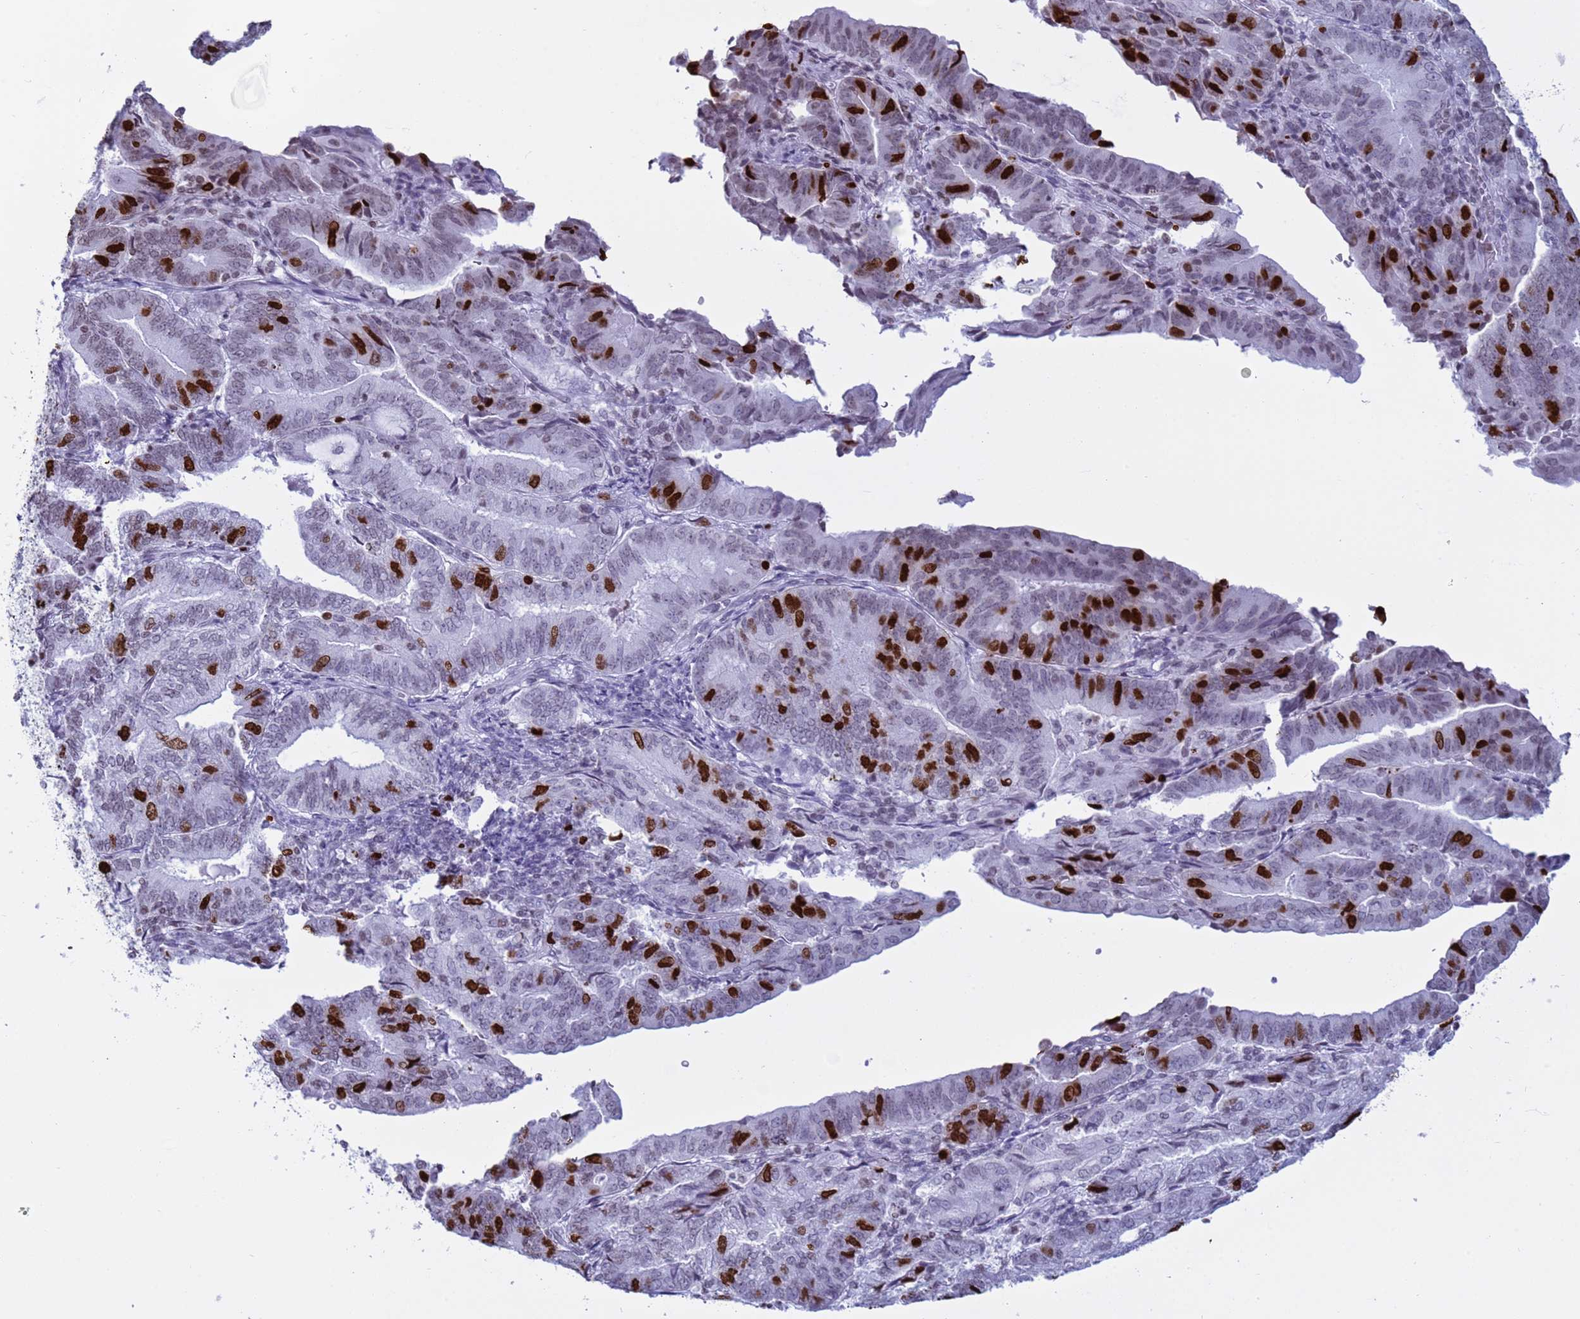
{"staining": {"intensity": "strong", "quantity": "<25%", "location": "nuclear"}, "tissue": "endometrial cancer", "cell_type": "Tumor cells", "image_type": "cancer", "snomed": [{"axis": "morphology", "description": "Adenocarcinoma, NOS"}, {"axis": "topography", "description": "Endometrium"}], "caption": "Immunohistochemistry (IHC) photomicrograph of neoplastic tissue: human adenocarcinoma (endometrial) stained using immunohistochemistry exhibits medium levels of strong protein expression localized specifically in the nuclear of tumor cells, appearing as a nuclear brown color.", "gene": "H4C8", "patient": {"sex": "female", "age": 70}}